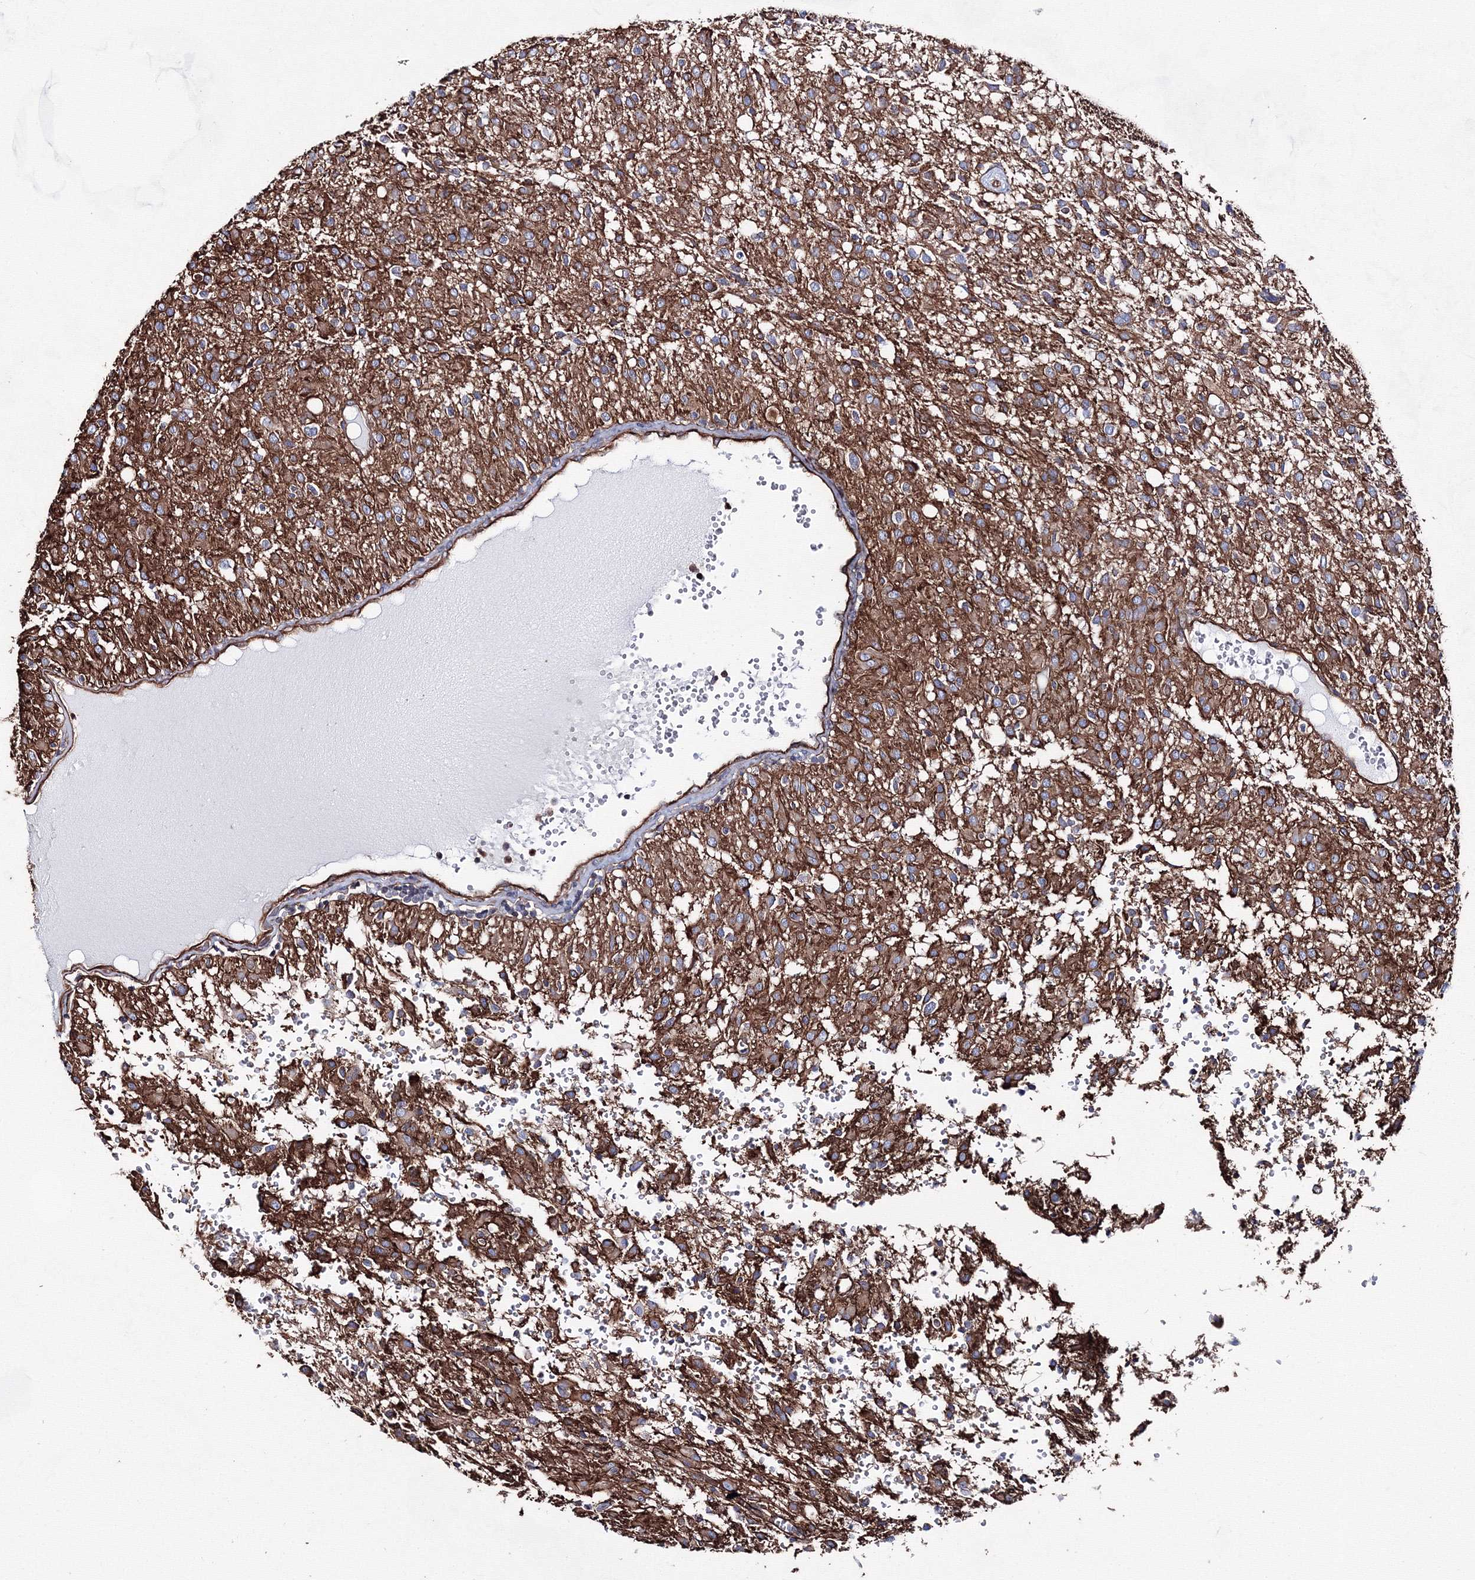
{"staining": {"intensity": "moderate", "quantity": "25%-75%", "location": "cytoplasmic/membranous"}, "tissue": "glioma", "cell_type": "Tumor cells", "image_type": "cancer", "snomed": [{"axis": "morphology", "description": "Glioma, malignant, High grade"}, {"axis": "topography", "description": "Brain"}], "caption": "Glioma stained with DAB immunohistochemistry reveals medium levels of moderate cytoplasmic/membranous staining in about 25%-75% of tumor cells.", "gene": "ANKRD37", "patient": {"sex": "female", "age": 59}}